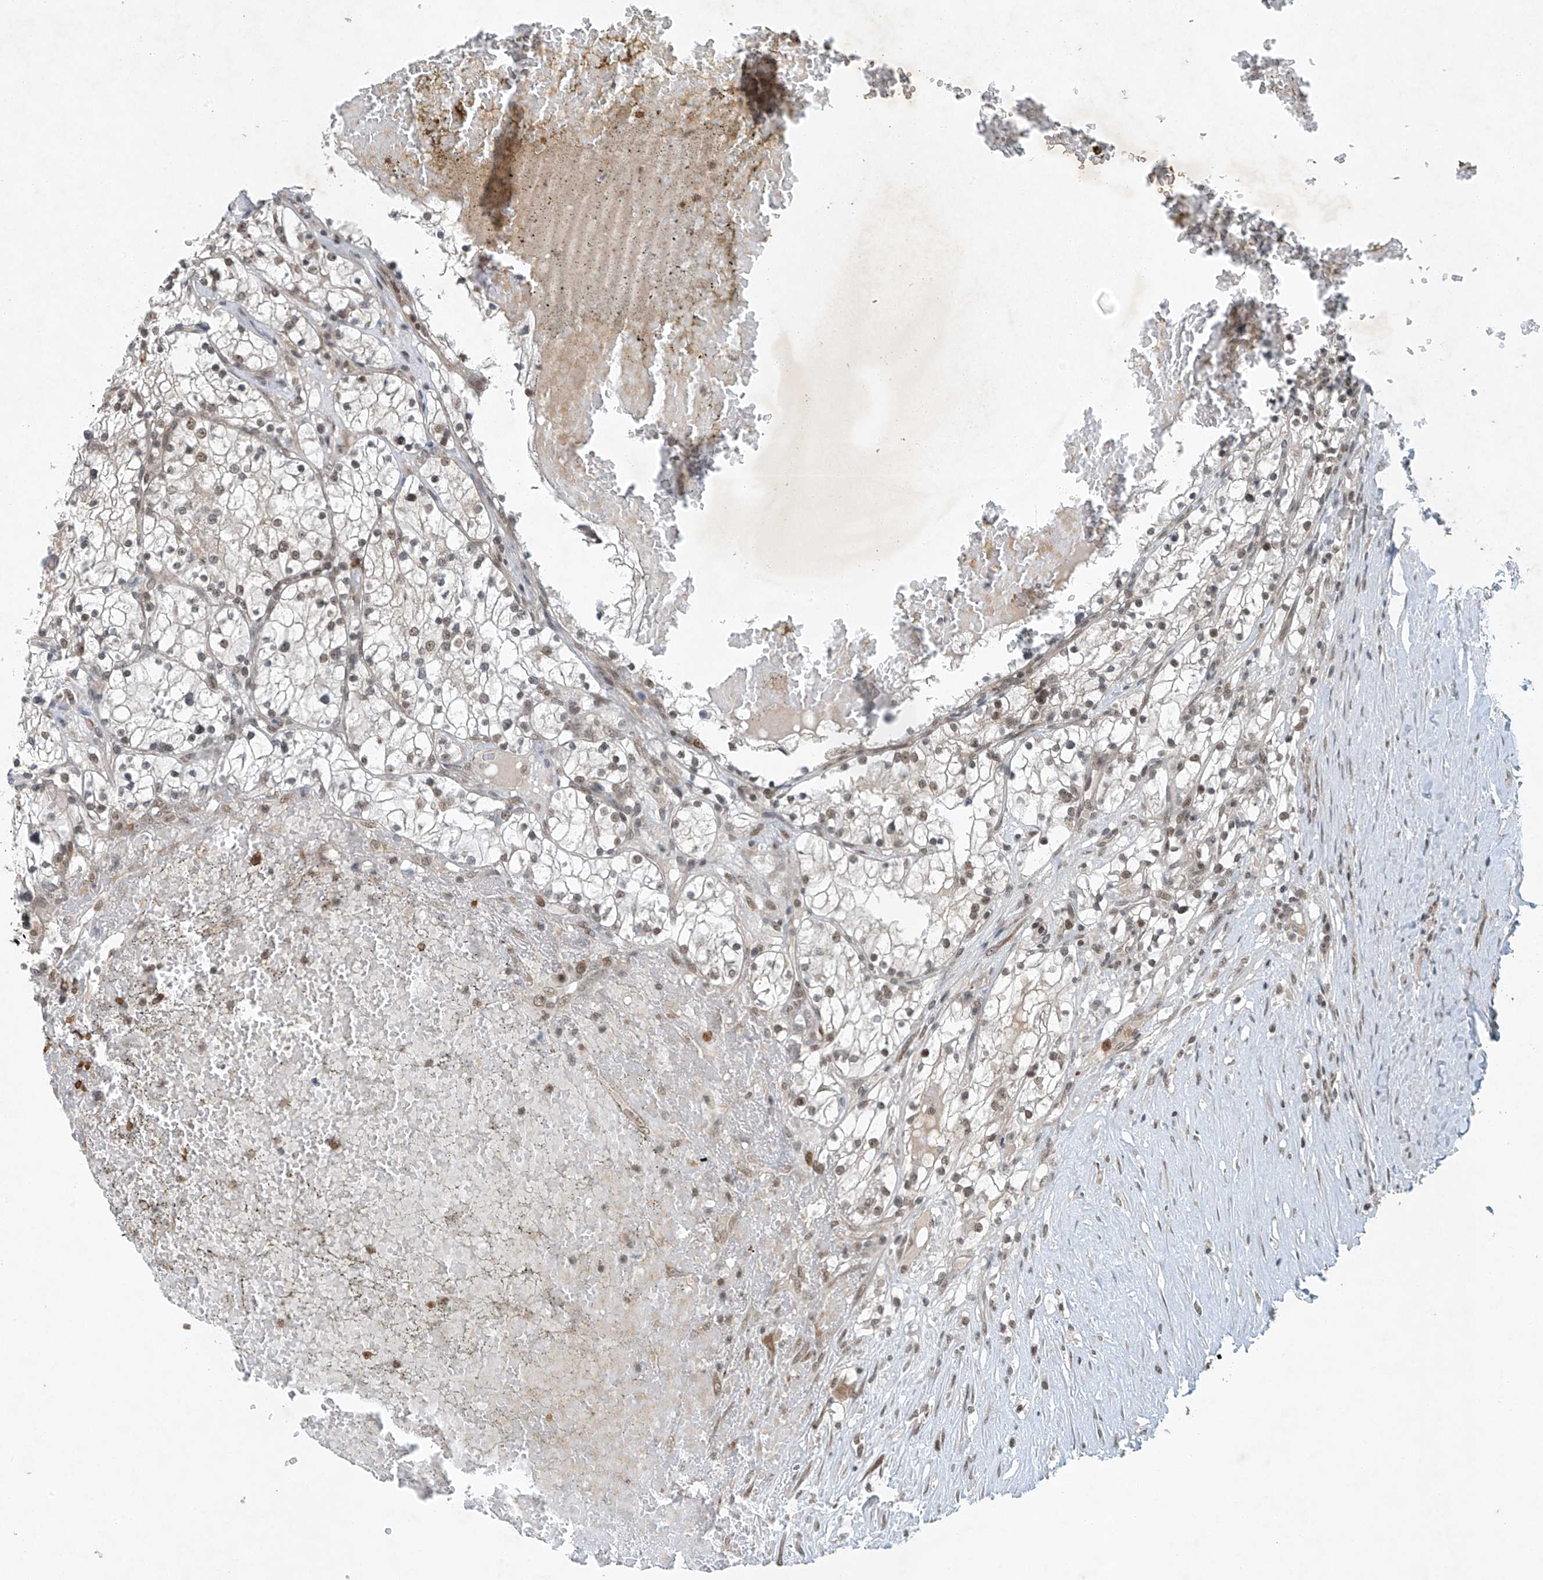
{"staining": {"intensity": "weak", "quantity": "<25%", "location": "nuclear"}, "tissue": "renal cancer", "cell_type": "Tumor cells", "image_type": "cancer", "snomed": [{"axis": "morphology", "description": "Normal tissue, NOS"}, {"axis": "morphology", "description": "Adenocarcinoma, NOS"}, {"axis": "topography", "description": "Kidney"}], "caption": "Immunohistochemistry (IHC) histopathology image of neoplastic tissue: renal cancer (adenocarcinoma) stained with DAB (3,3'-diaminobenzidine) reveals no significant protein positivity in tumor cells. (Brightfield microscopy of DAB IHC at high magnification).", "gene": "TAF8", "patient": {"sex": "male", "age": 68}}